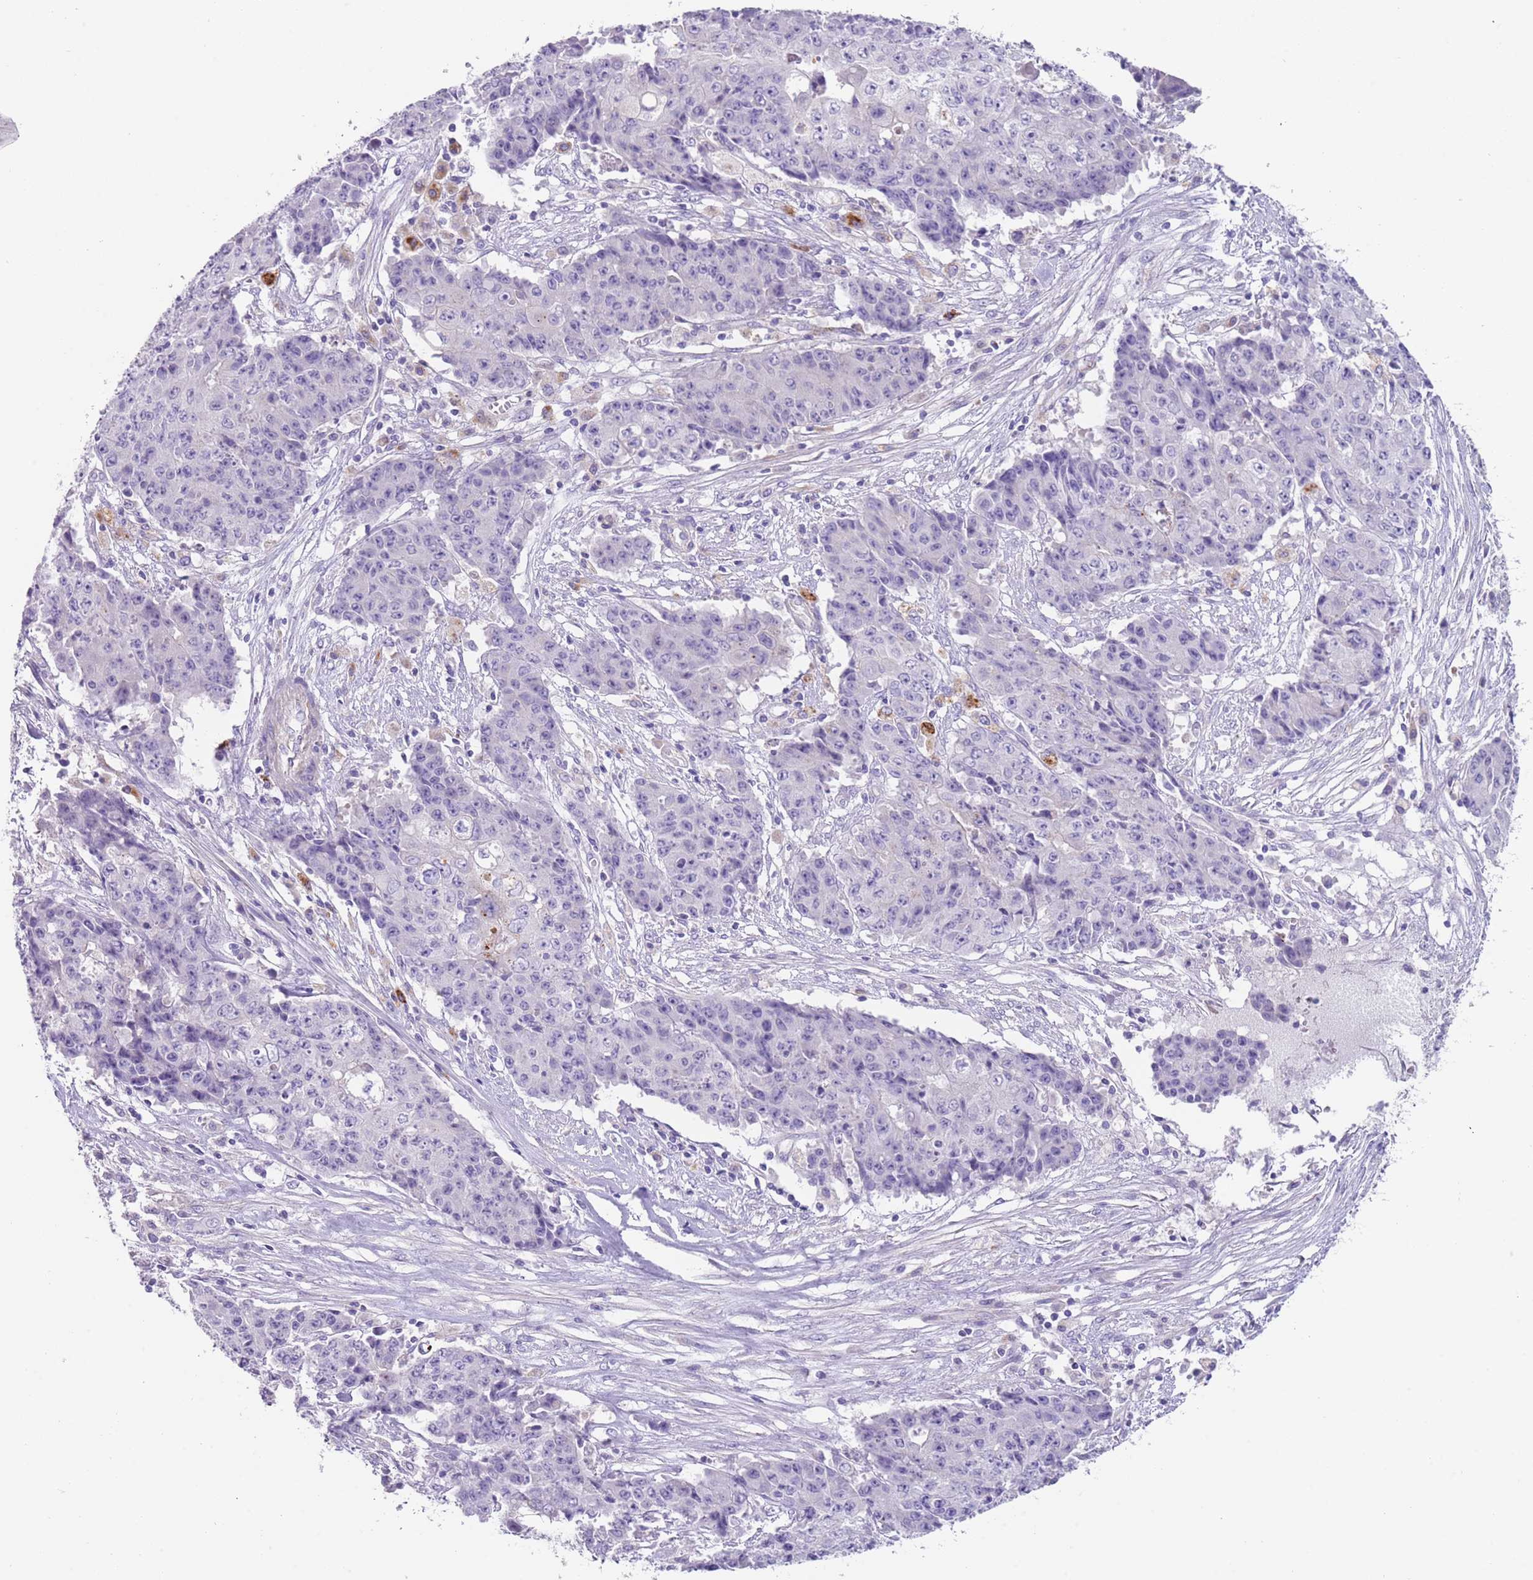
{"staining": {"intensity": "negative", "quantity": "none", "location": "none"}, "tissue": "ovarian cancer", "cell_type": "Tumor cells", "image_type": "cancer", "snomed": [{"axis": "morphology", "description": "Carcinoma, endometroid"}, {"axis": "topography", "description": "Ovary"}], "caption": "An immunohistochemistry micrograph of ovarian endometroid carcinoma is shown. There is no staining in tumor cells of ovarian endometroid carcinoma.", "gene": "LRRN3", "patient": {"sex": "female", "age": 42}}